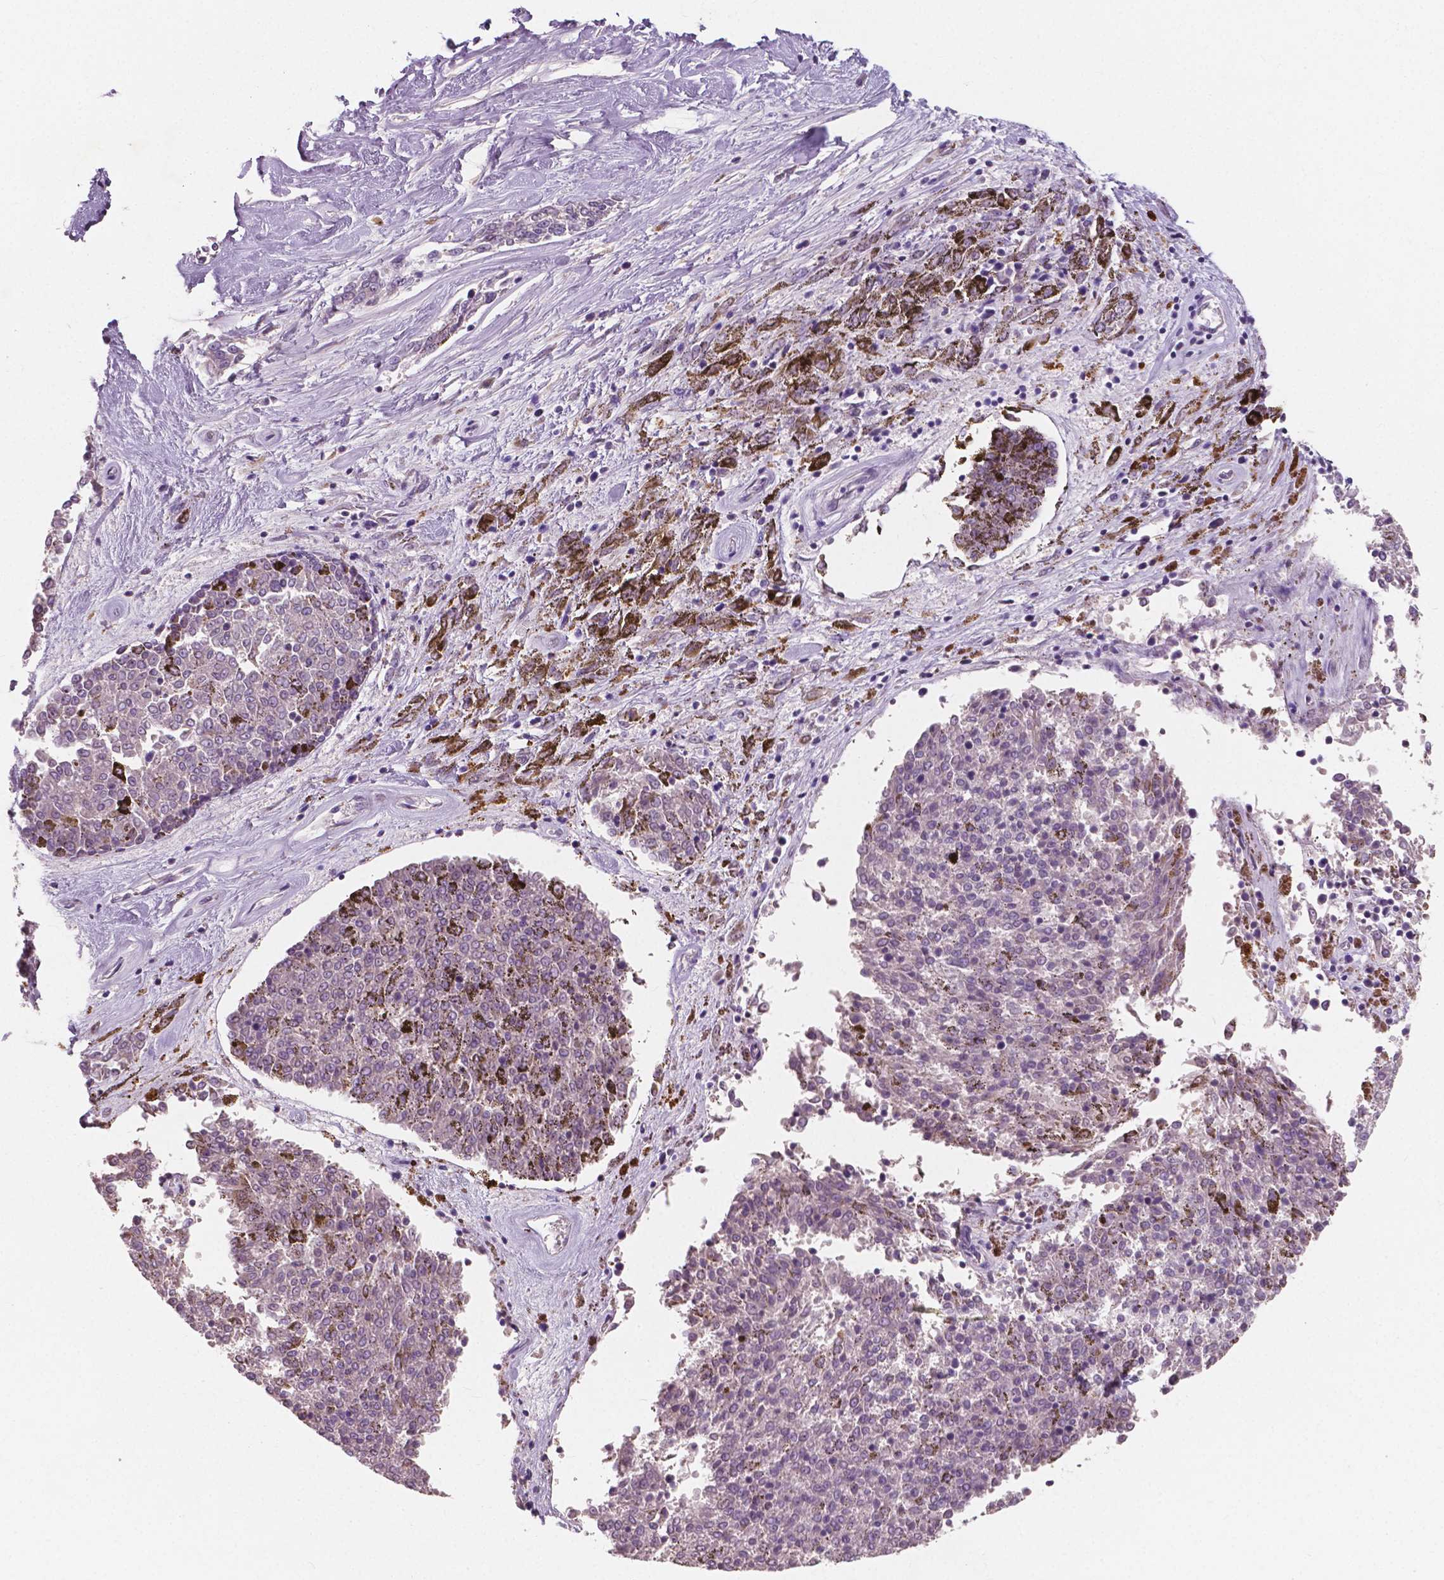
{"staining": {"intensity": "negative", "quantity": "none", "location": "none"}, "tissue": "melanoma", "cell_type": "Tumor cells", "image_type": "cancer", "snomed": [{"axis": "morphology", "description": "Malignant melanoma, NOS"}, {"axis": "topography", "description": "Skin"}], "caption": "A photomicrograph of malignant melanoma stained for a protein shows no brown staining in tumor cells. The staining is performed using DAB (3,3'-diaminobenzidine) brown chromogen with nuclei counter-stained in using hematoxylin.", "gene": "LSM14B", "patient": {"sex": "female", "age": 72}}